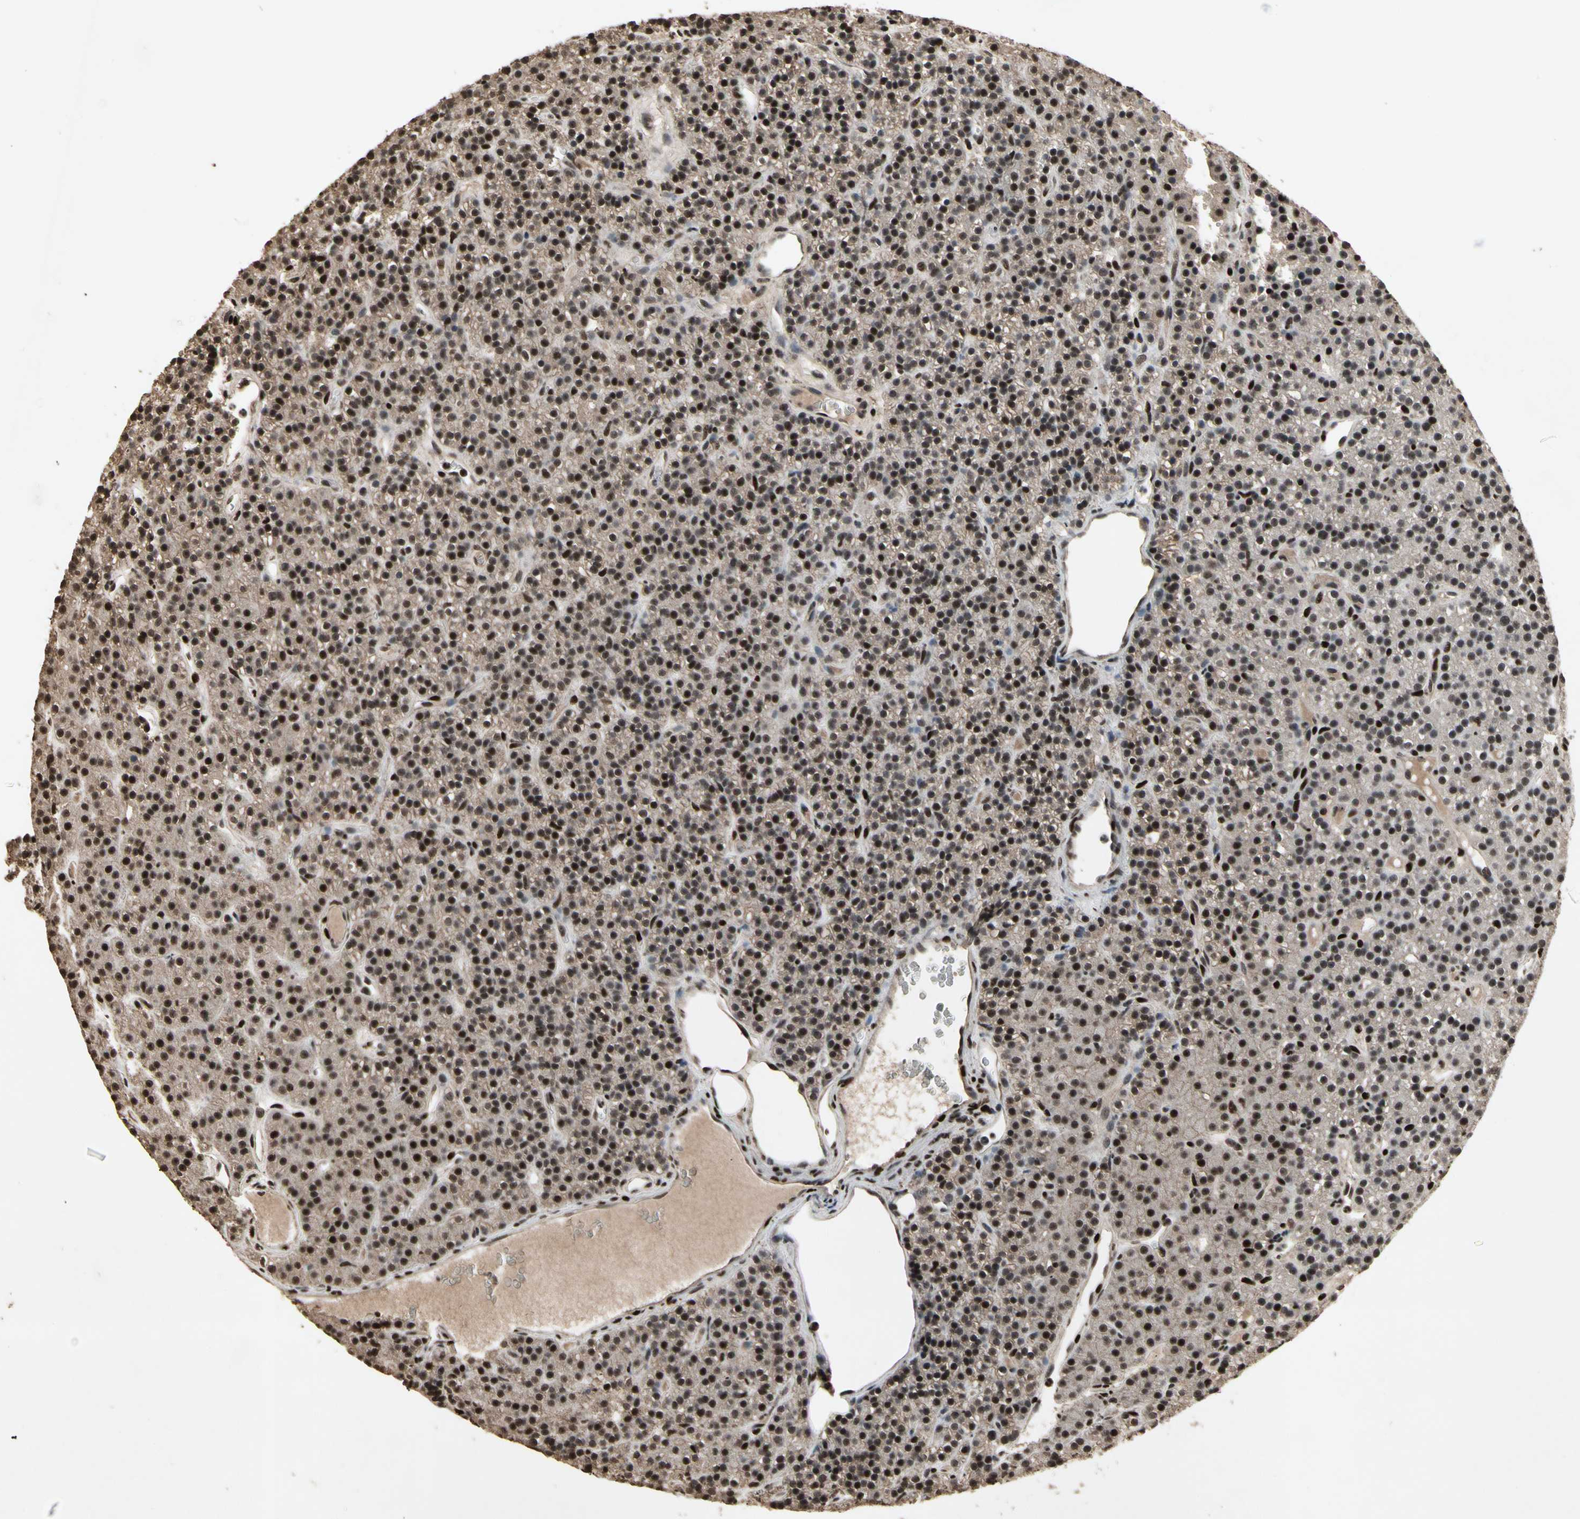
{"staining": {"intensity": "strong", "quantity": ">75%", "location": "cytoplasmic/membranous,nuclear"}, "tissue": "parathyroid gland", "cell_type": "Glandular cells", "image_type": "normal", "snomed": [{"axis": "morphology", "description": "Normal tissue, NOS"}, {"axis": "morphology", "description": "Hyperplasia, NOS"}, {"axis": "topography", "description": "Parathyroid gland"}], "caption": "This micrograph demonstrates immunohistochemistry (IHC) staining of normal parathyroid gland, with high strong cytoplasmic/membranous,nuclear expression in about >75% of glandular cells.", "gene": "TBX2", "patient": {"sex": "male", "age": 44}}